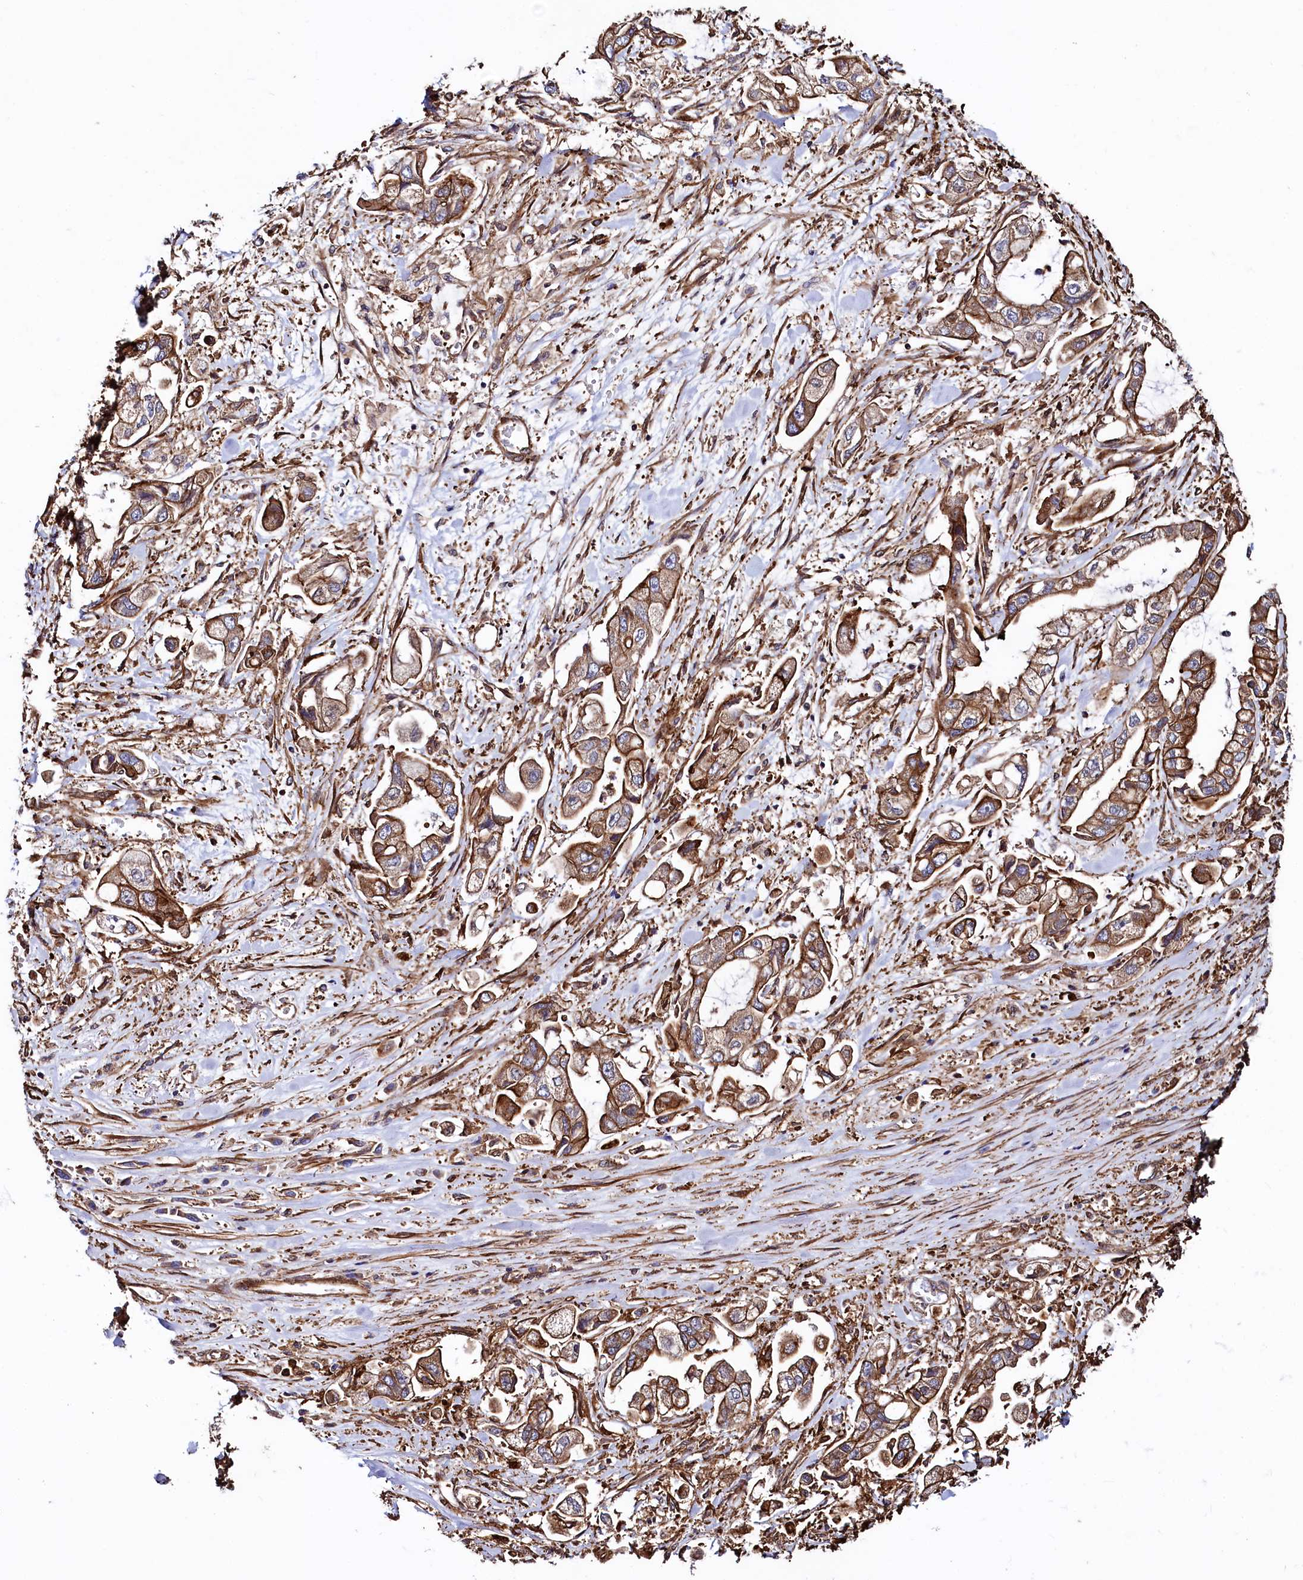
{"staining": {"intensity": "moderate", "quantity": ">75%", "location": "cytoplasmic/membranous"}, "tissue": "stomach cancer", "cell_type": "Tumor cells", "image_type": "cancer", "snomed": [{"axis": "morphology", "description": "Adenocarcinoma, NOS"}, {"axis": "topography", "description": "Stomach"}], "caption": "Immunohistochemistry staining of adenocarcinoma (stomach), which exhibits medium levels of moderate cytoplasmic/membranous staining in about >75% of tumor cells indicating moderate cytoplasmic/membranous protein positivity. The staining was performed using DAB (brown) for protein detection and nuclei were counterstained in hematoxylin (blue).", "gene": "STAMBPL1", "patient": {"sex": "male", "age": 62}}